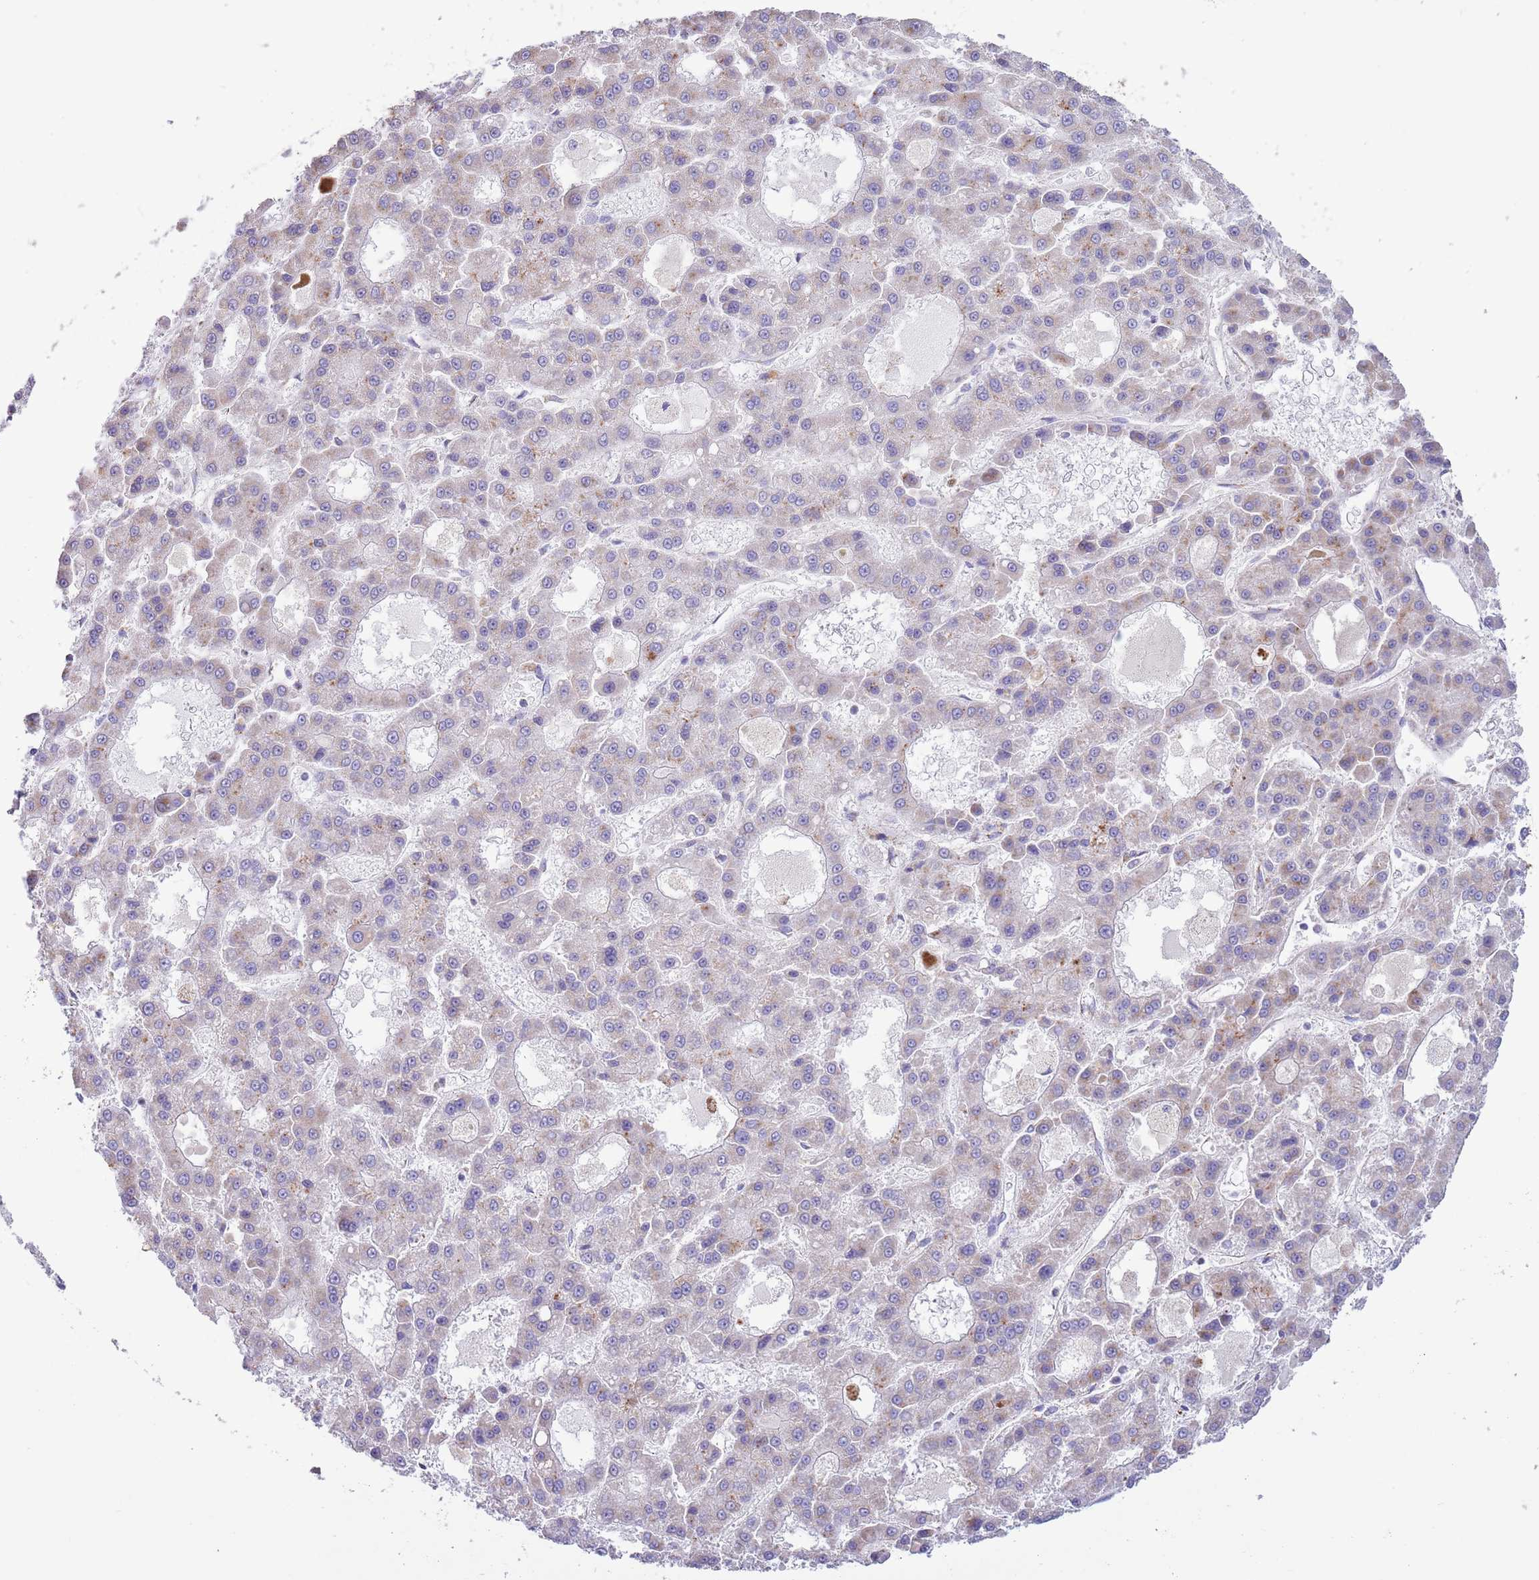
{"staining": {"intensity": "weak", "quantity": "25%-75%", "location": "cytoplasmic/membranous"}, "tissue": "liver cancer", "cell_type": "Tumor cells", "image_type": "cancer", "snomed": [{"axis": "morphology", "description": "Carcinoma, Hepatocellular, NOS"}, {"axis": "topography", "description": "Liver"}], "caption": "IHC (DAB) staining of liver cancer (hepatocellular carcinoma) displays weak cytoplasmic/membranous protein positivity in about 25%-75% of tumor cells.", "gene": "ATP6V1B1", "patient": {"sex": "male", "age": 70}}